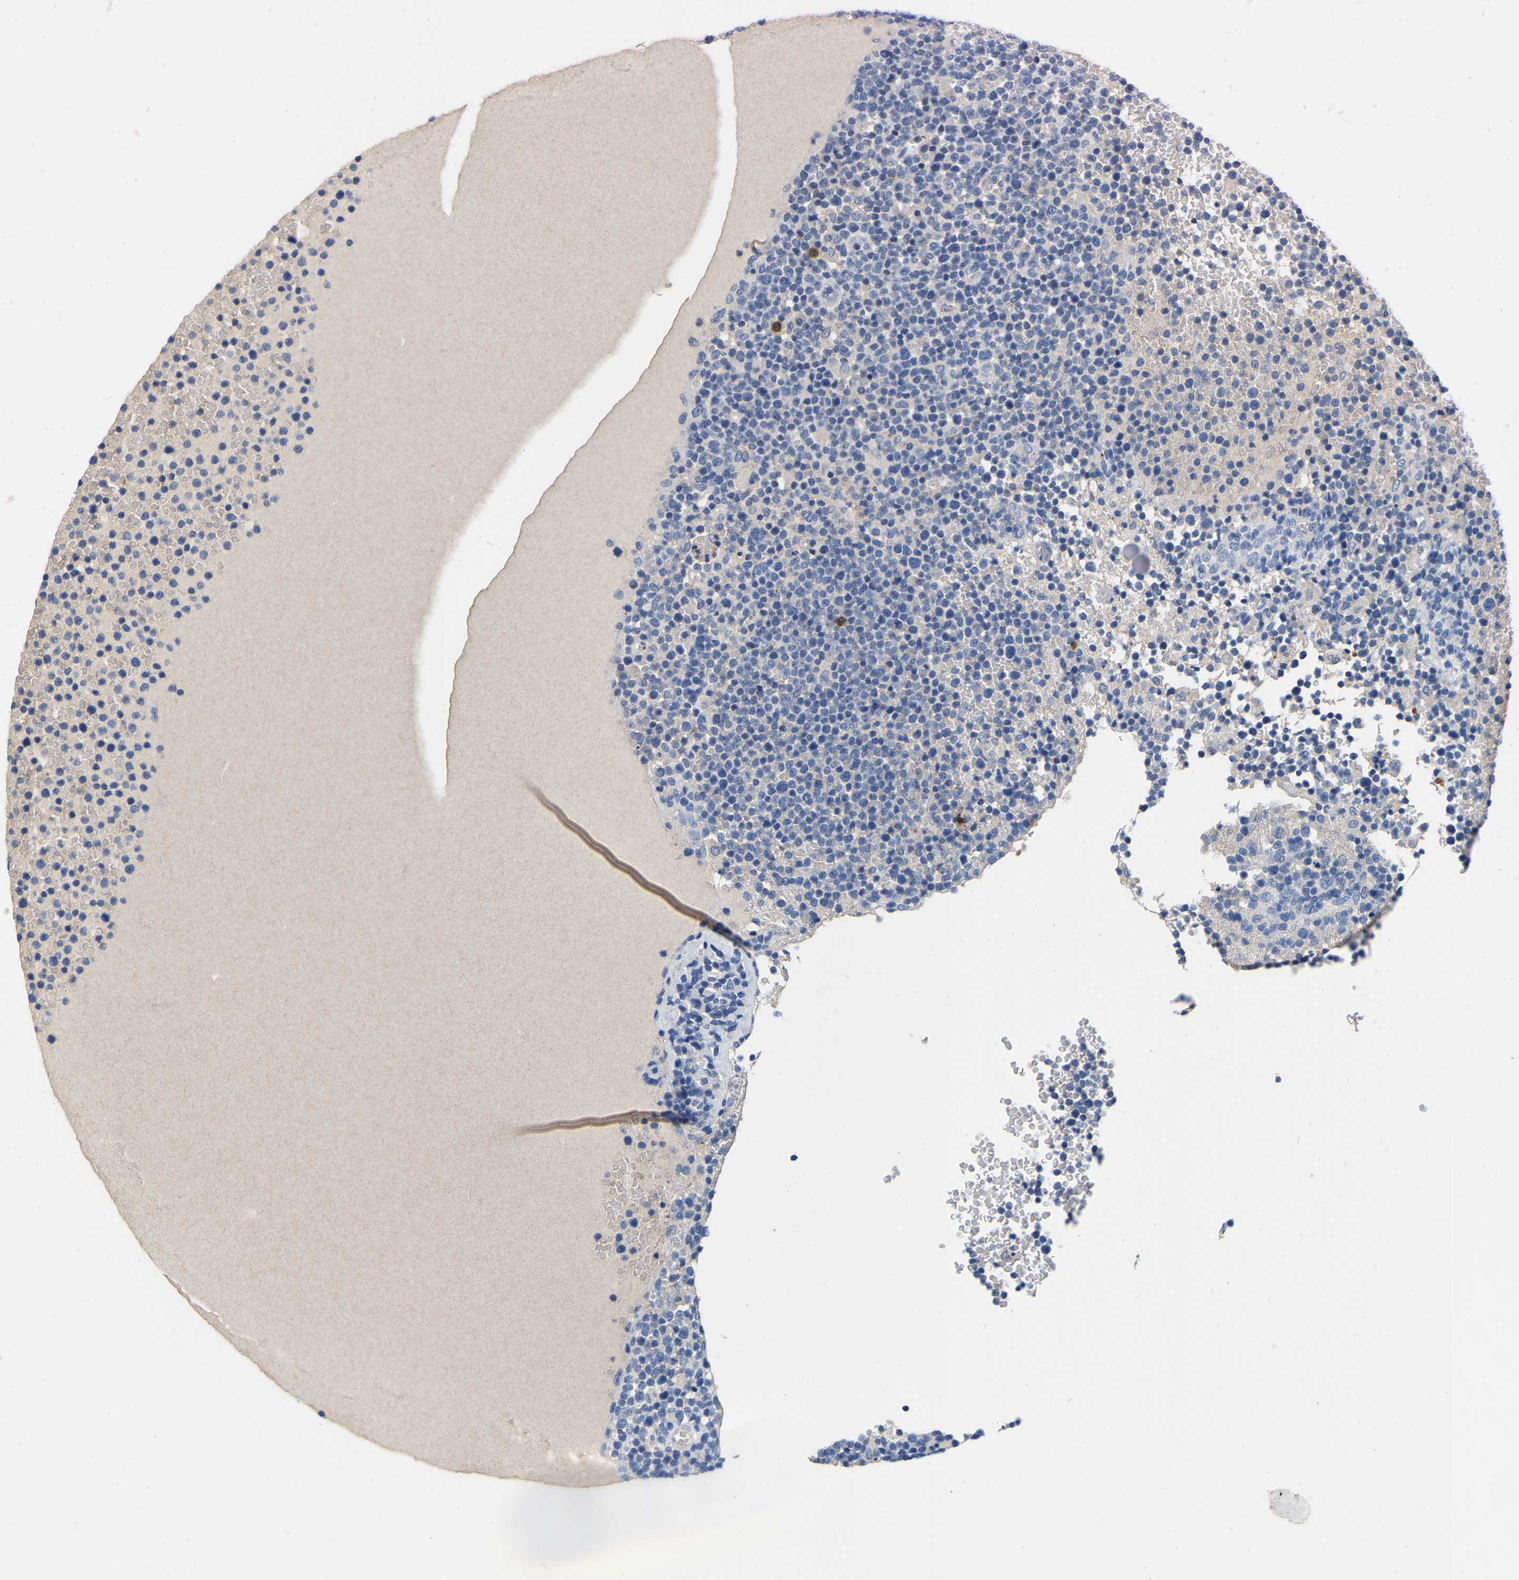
{"staining": {"intensity": "negative", "quantity": "none", "location": "none"}, "tissue": "lymphoma", "cell_type": "Tumor cells", "image_type": "cancer", "snomed": [{"axis": "morphology", "description": "Malignant lymphoma, non-Hodgkin's type, High grade"}, {"axis": "topography", "description": "Lymph node"}], "caption": "A high-resolution micrograph shows IHC staining of lymphoma, which exhibits no significant positivity in tumor cells. Brightfield microscopy of immunohistochemistry stained with DAB (brown) and hematoxylin (blue), captured at high magnification.", "gene": "RAB27B", "patient": {"sex": "male", "age": 61}}